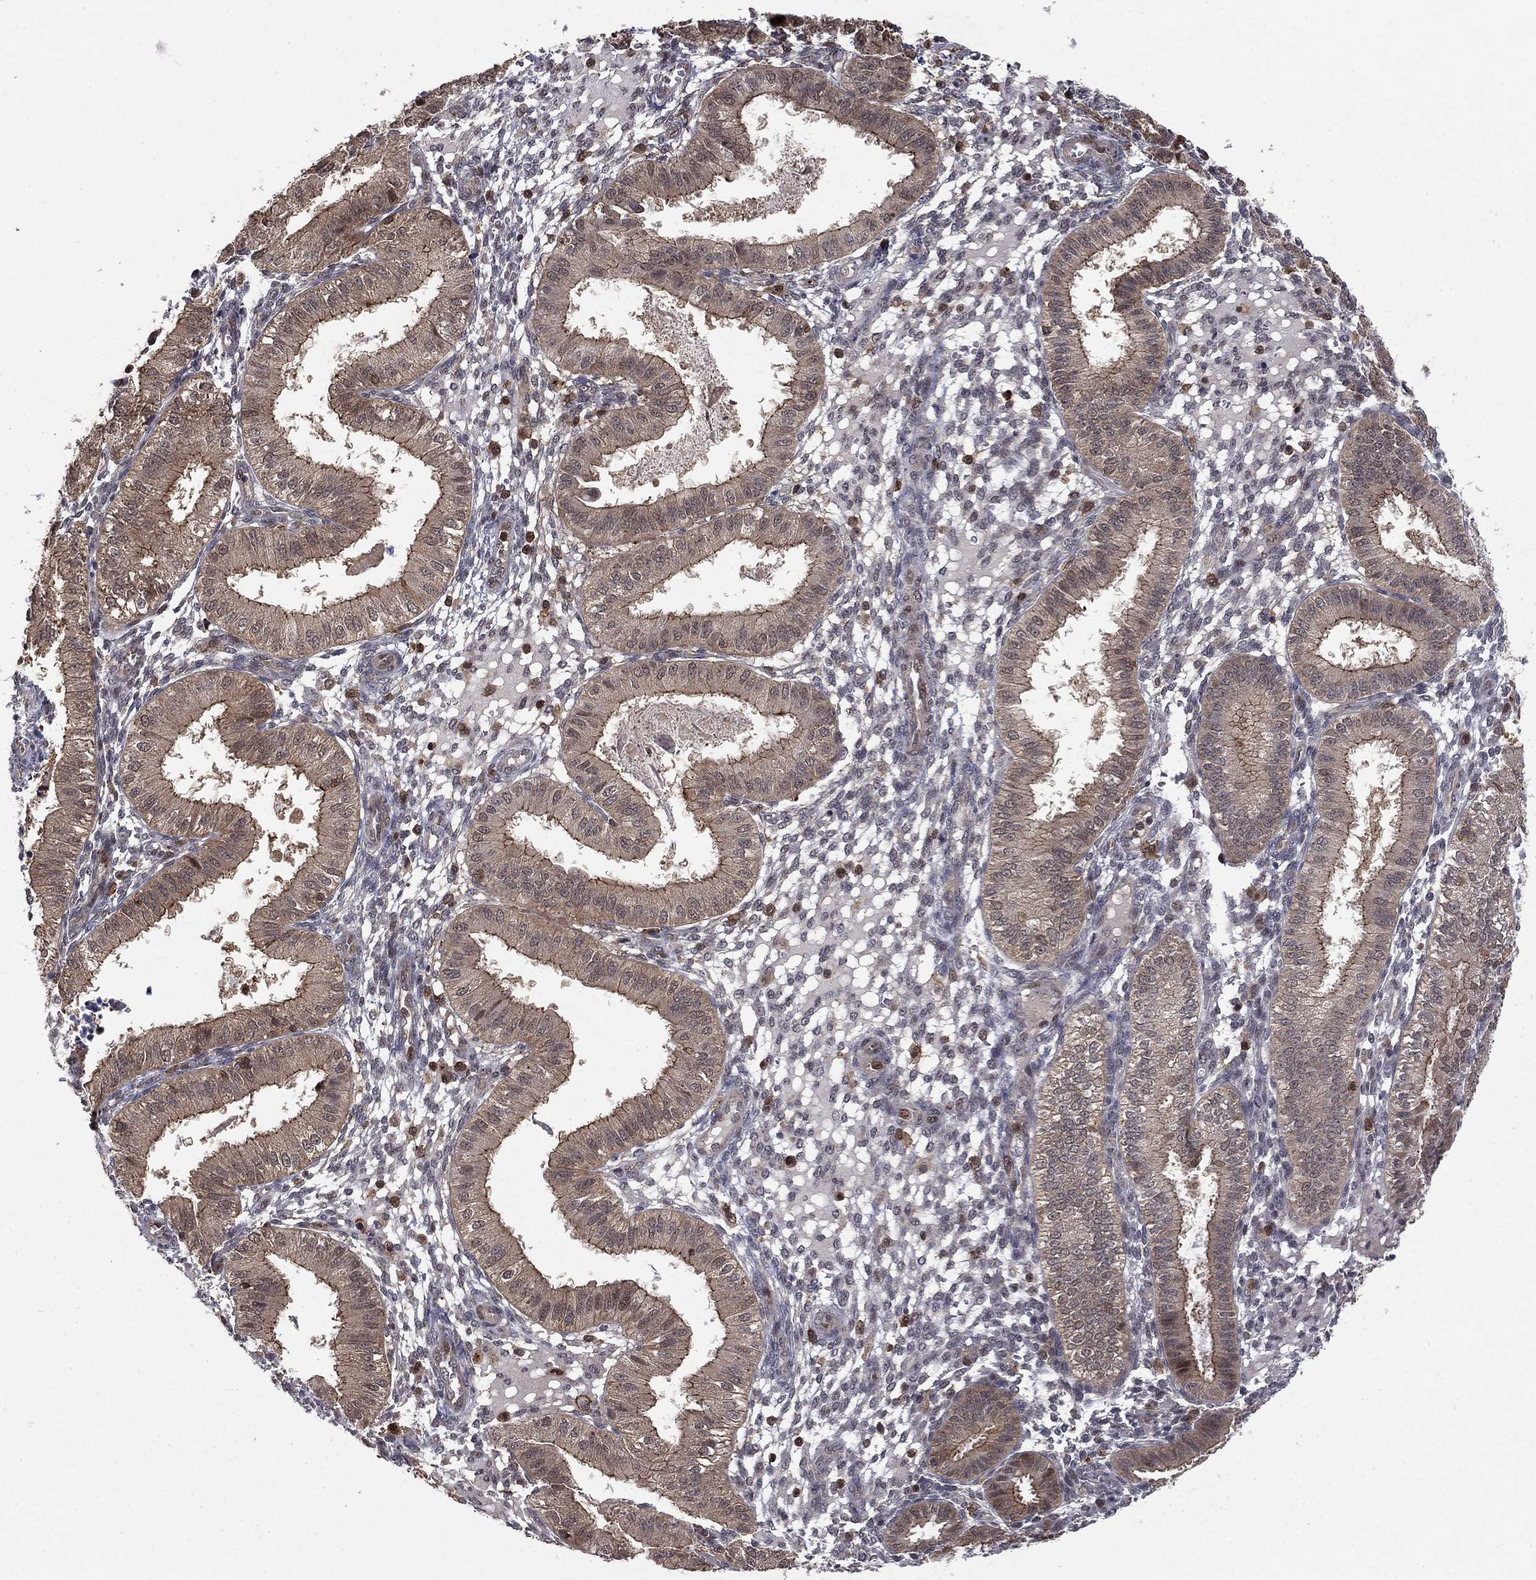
{"staining": {"intensity": "moderate", "quantity": "<25%", "location": "nuclear"}, "tissue": "endometrium", "cell_type": "Cells in endometrial stroma", "image_type": "normal", "snomed": [{"axis": "morphology", "description": "Normal tissue, NOS"}, {"axis": "topography", "description": "Endometrium"}], "caption": "Protein staining of benign endometrium shows moderate nuclear positivity in approximately <25% of cells in endometrial stroma.", "gene": "CCDC66", "patient": {"sex": "female", "age": 43}}